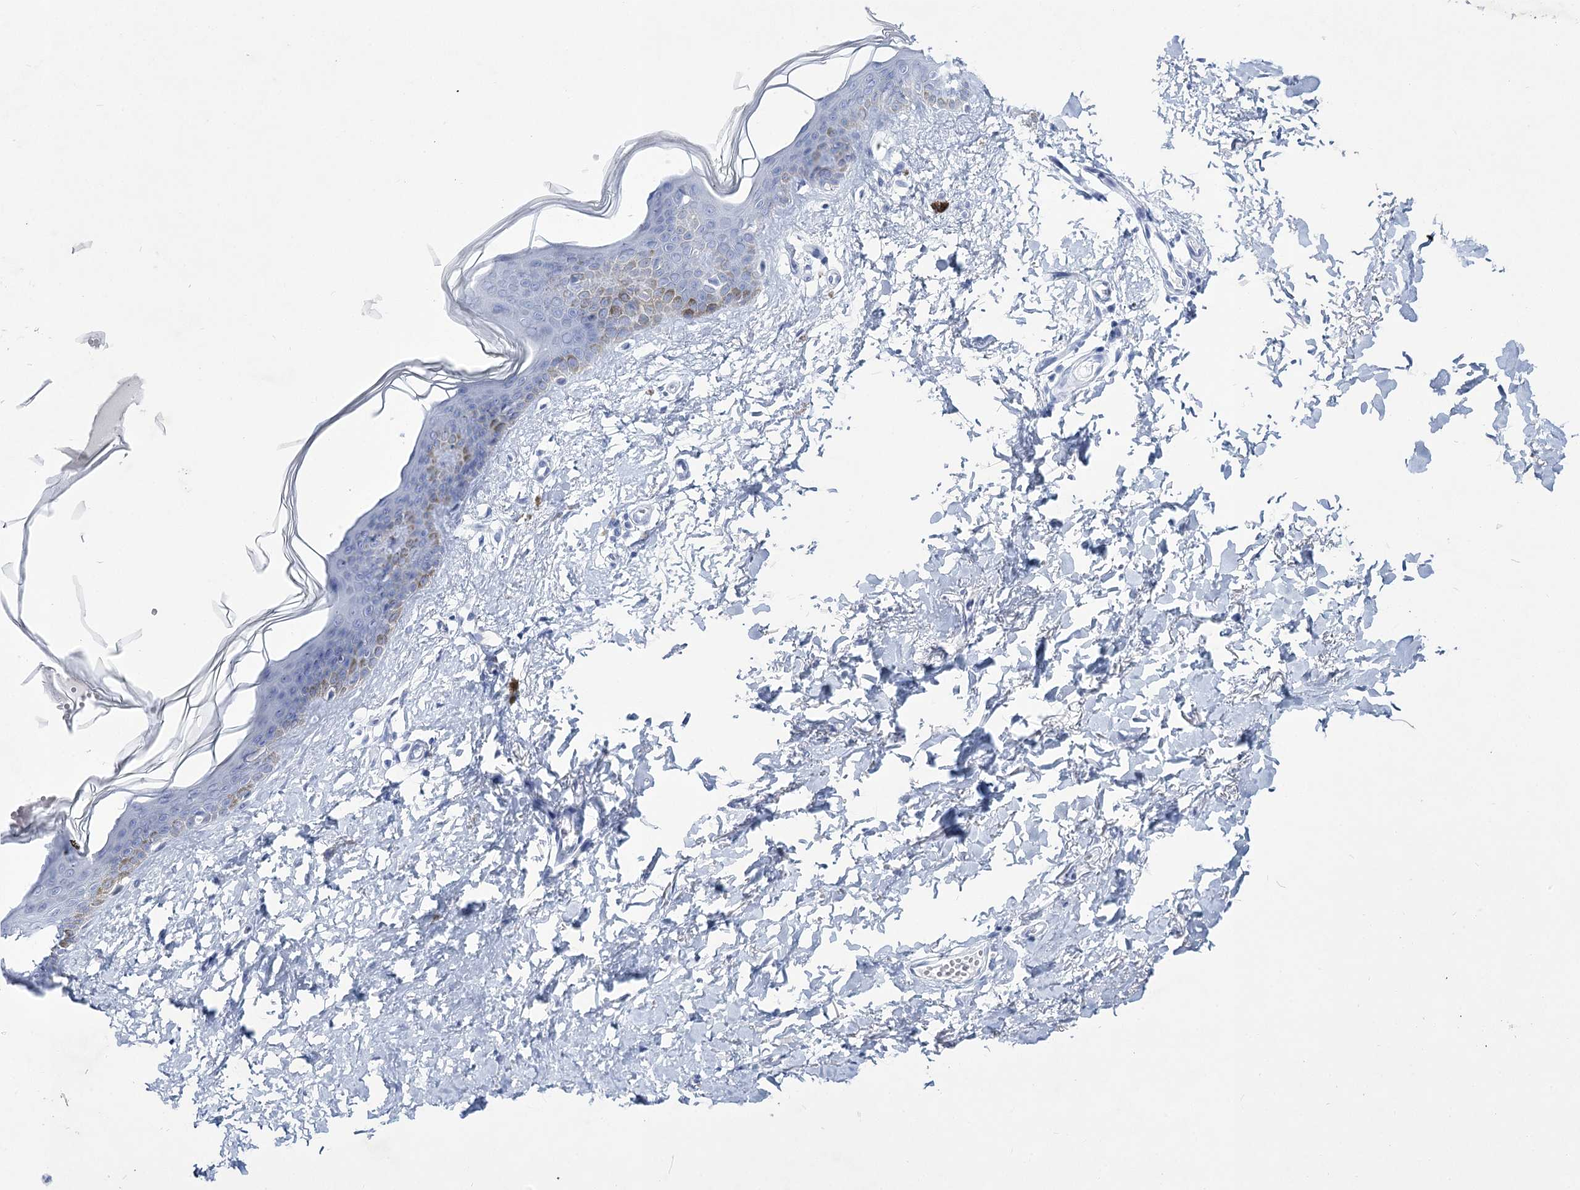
{"staining": {"intensity": "negative", "quantity": "none", "location": "none"}, "tissue": "skin", "cell_type": "Fibroblasts", "image_type": "normal", "snomed": [{"axis": "morphology", "description": "Normal tissue, NOS"}, {"axis": "topography", "description": "Skin"}], "caption": "IHC histopathology image of unremarkable skin: skin stained with DAB exhibits no significant protein positivity in fibroblasts.", "gene": "RNF186", "patient": {"sex": "female", "age": 46}}